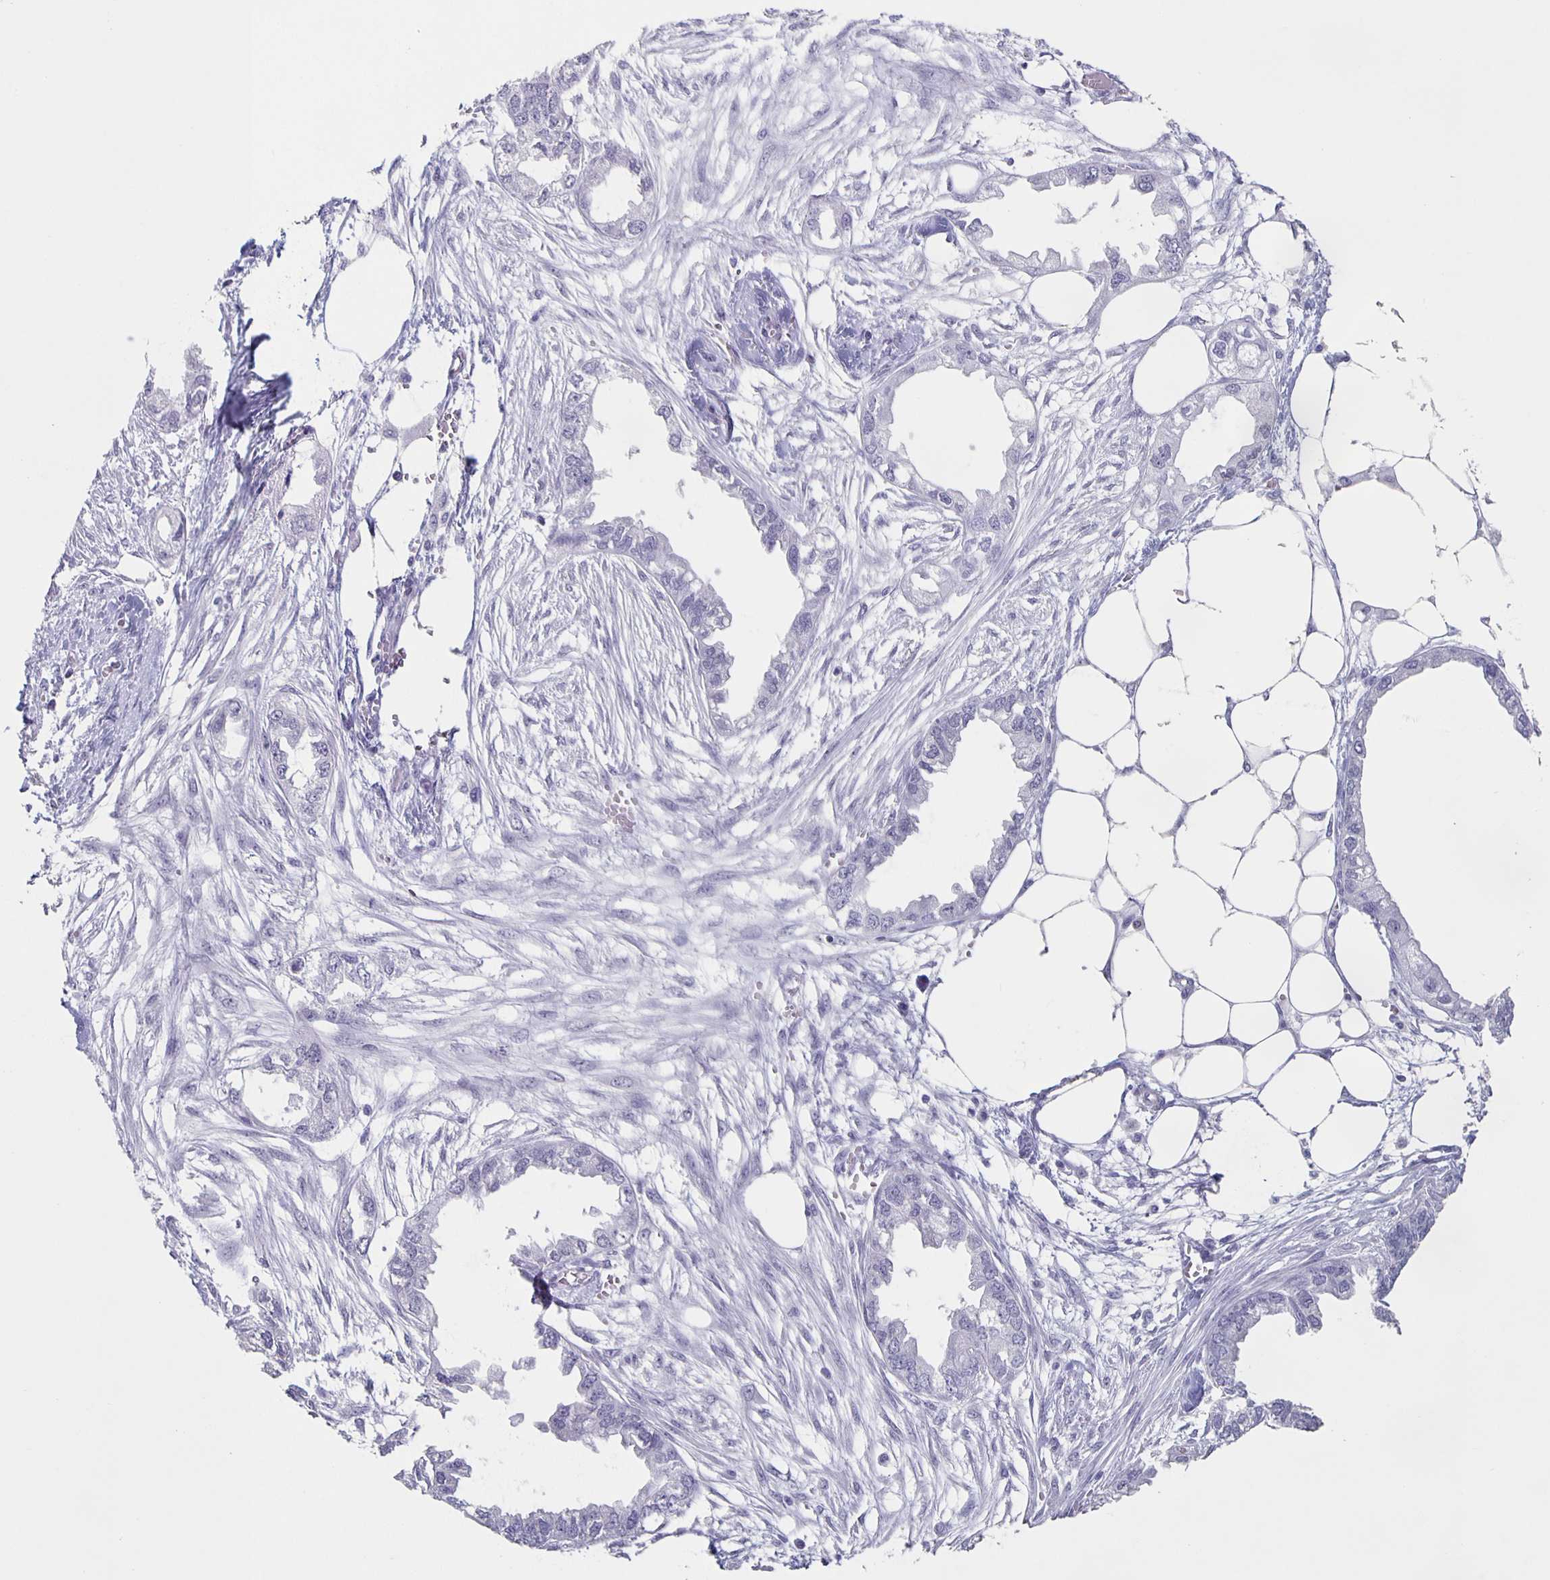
{"staining": {"intensity": "negative", "quantity": "none", "location": "none"}, "tissue": "endometrial cancer", "cell_type": "Tumor cells", "image_type": "cancer", "snomed": [{"axis": "morphology", "description": "Adenocarcinoma, NOS"}, {"axis": "morphology", "description": "Adenocarcinoma, metastatic, NOS"}, {"axis": "topography", "description": "Adipose tissue"}, {"axis": "topography", "description": "Endometrium"}], "caption": "The IHC image has no significant positivity in tumor cells of endometrial cancer (adenocarcinoma) tissue. (DAB immunohistochemistry with hematoxylin counter stain).", "gene": "TPPP", "patient": {"sex": "female", "age": 67}}